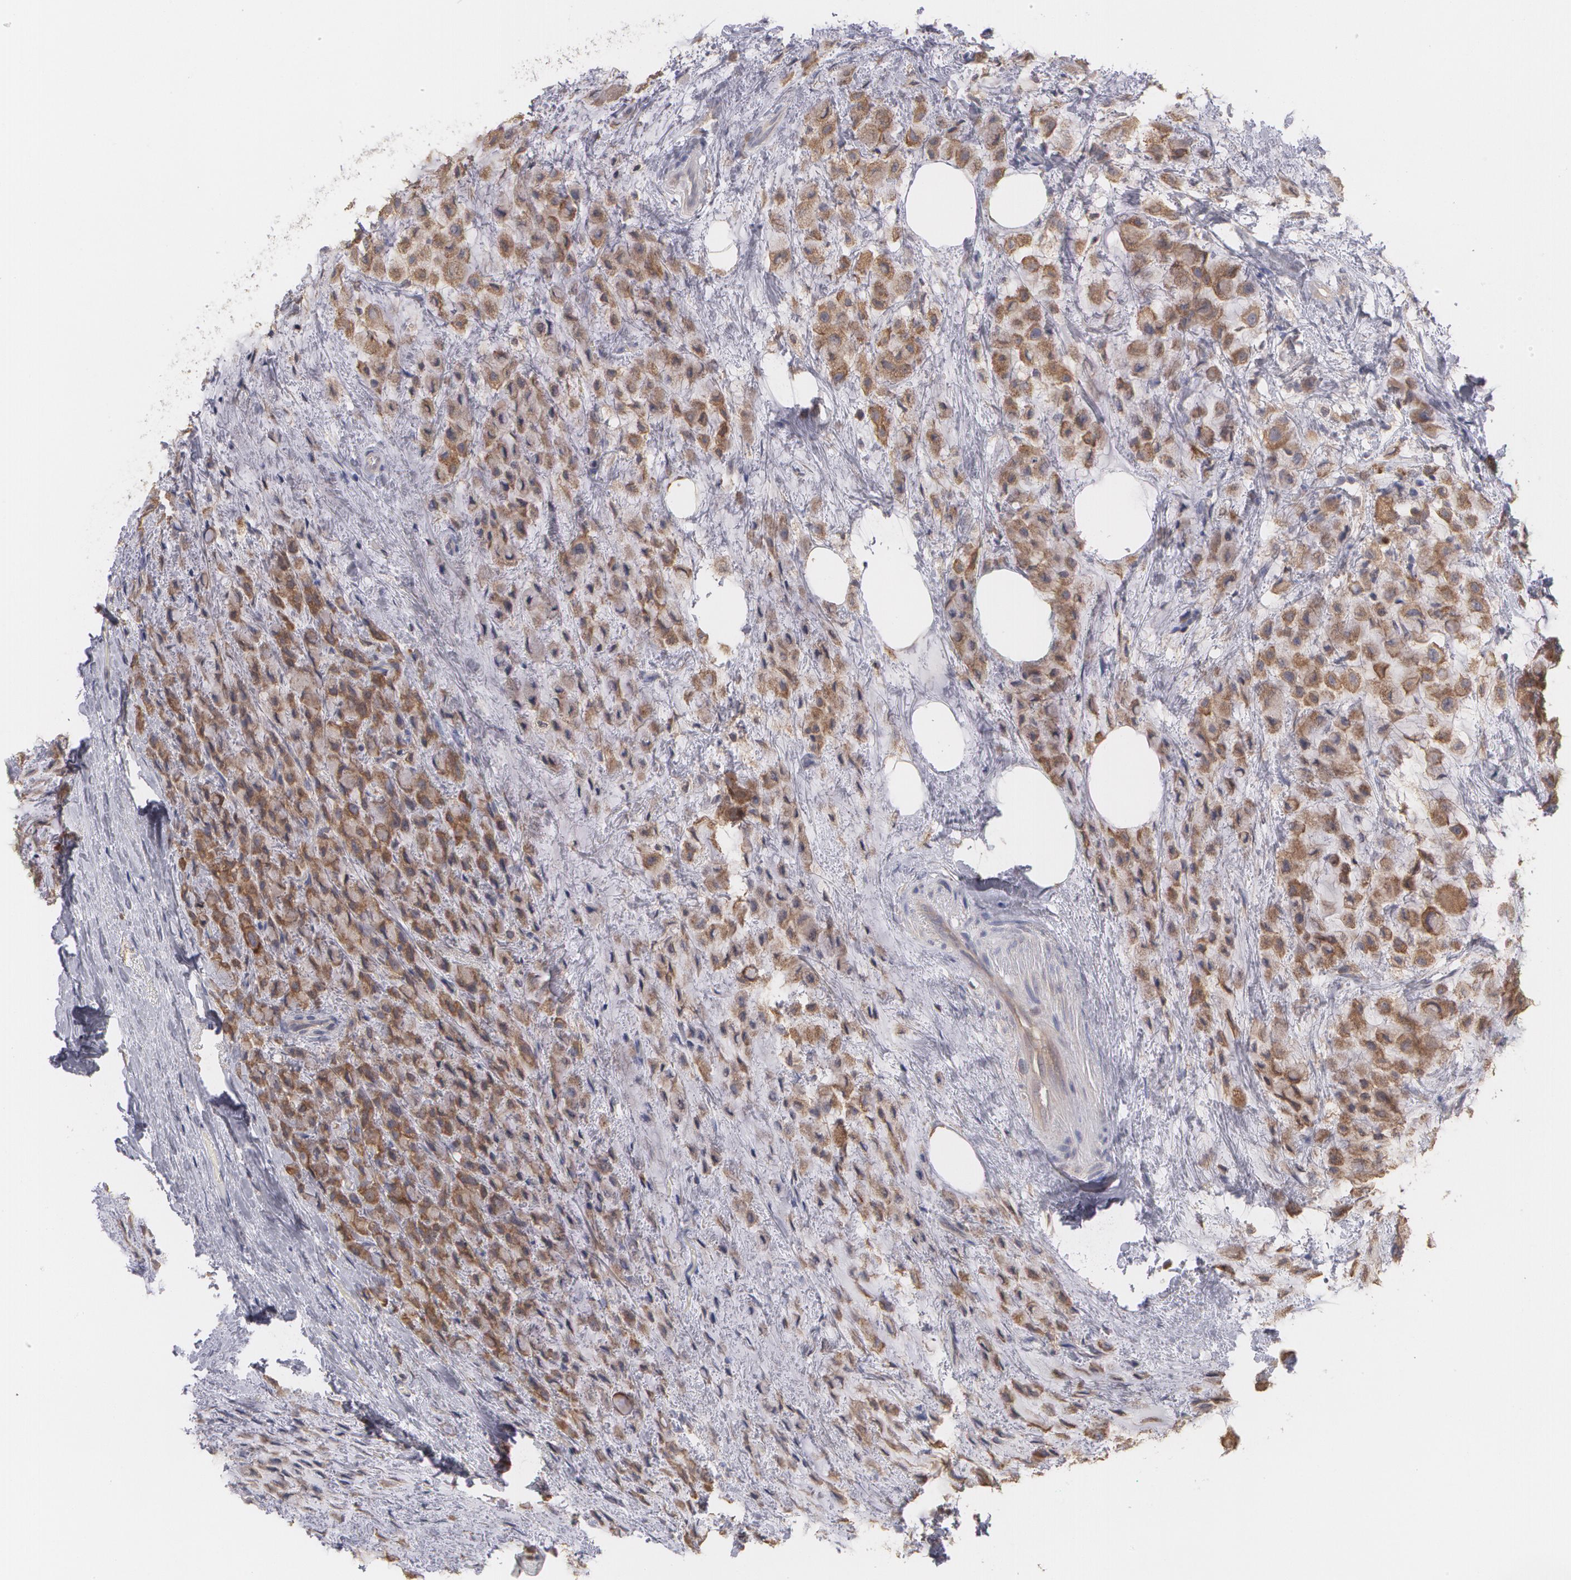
{"staining": {"intensity": "strong", "quantity": ">75%", "location": "cytoplasmic/membranous"}, "tissue": "breast cancer", "cell_type": "Tumor cells", "image_type": "cancer", "snomed": [{"axis": "morphology", "description": "Lobular carcinoma"}, {"axis": "topography", "description": "Breast"}], "caption": "A high amount of strong cytoplasmic/membranous positivity is present in approximately >75% of tumor cells in breast cancer tissue.", "gene": "MTHFD1", "patient": {"sex": "female", "age": 85}}